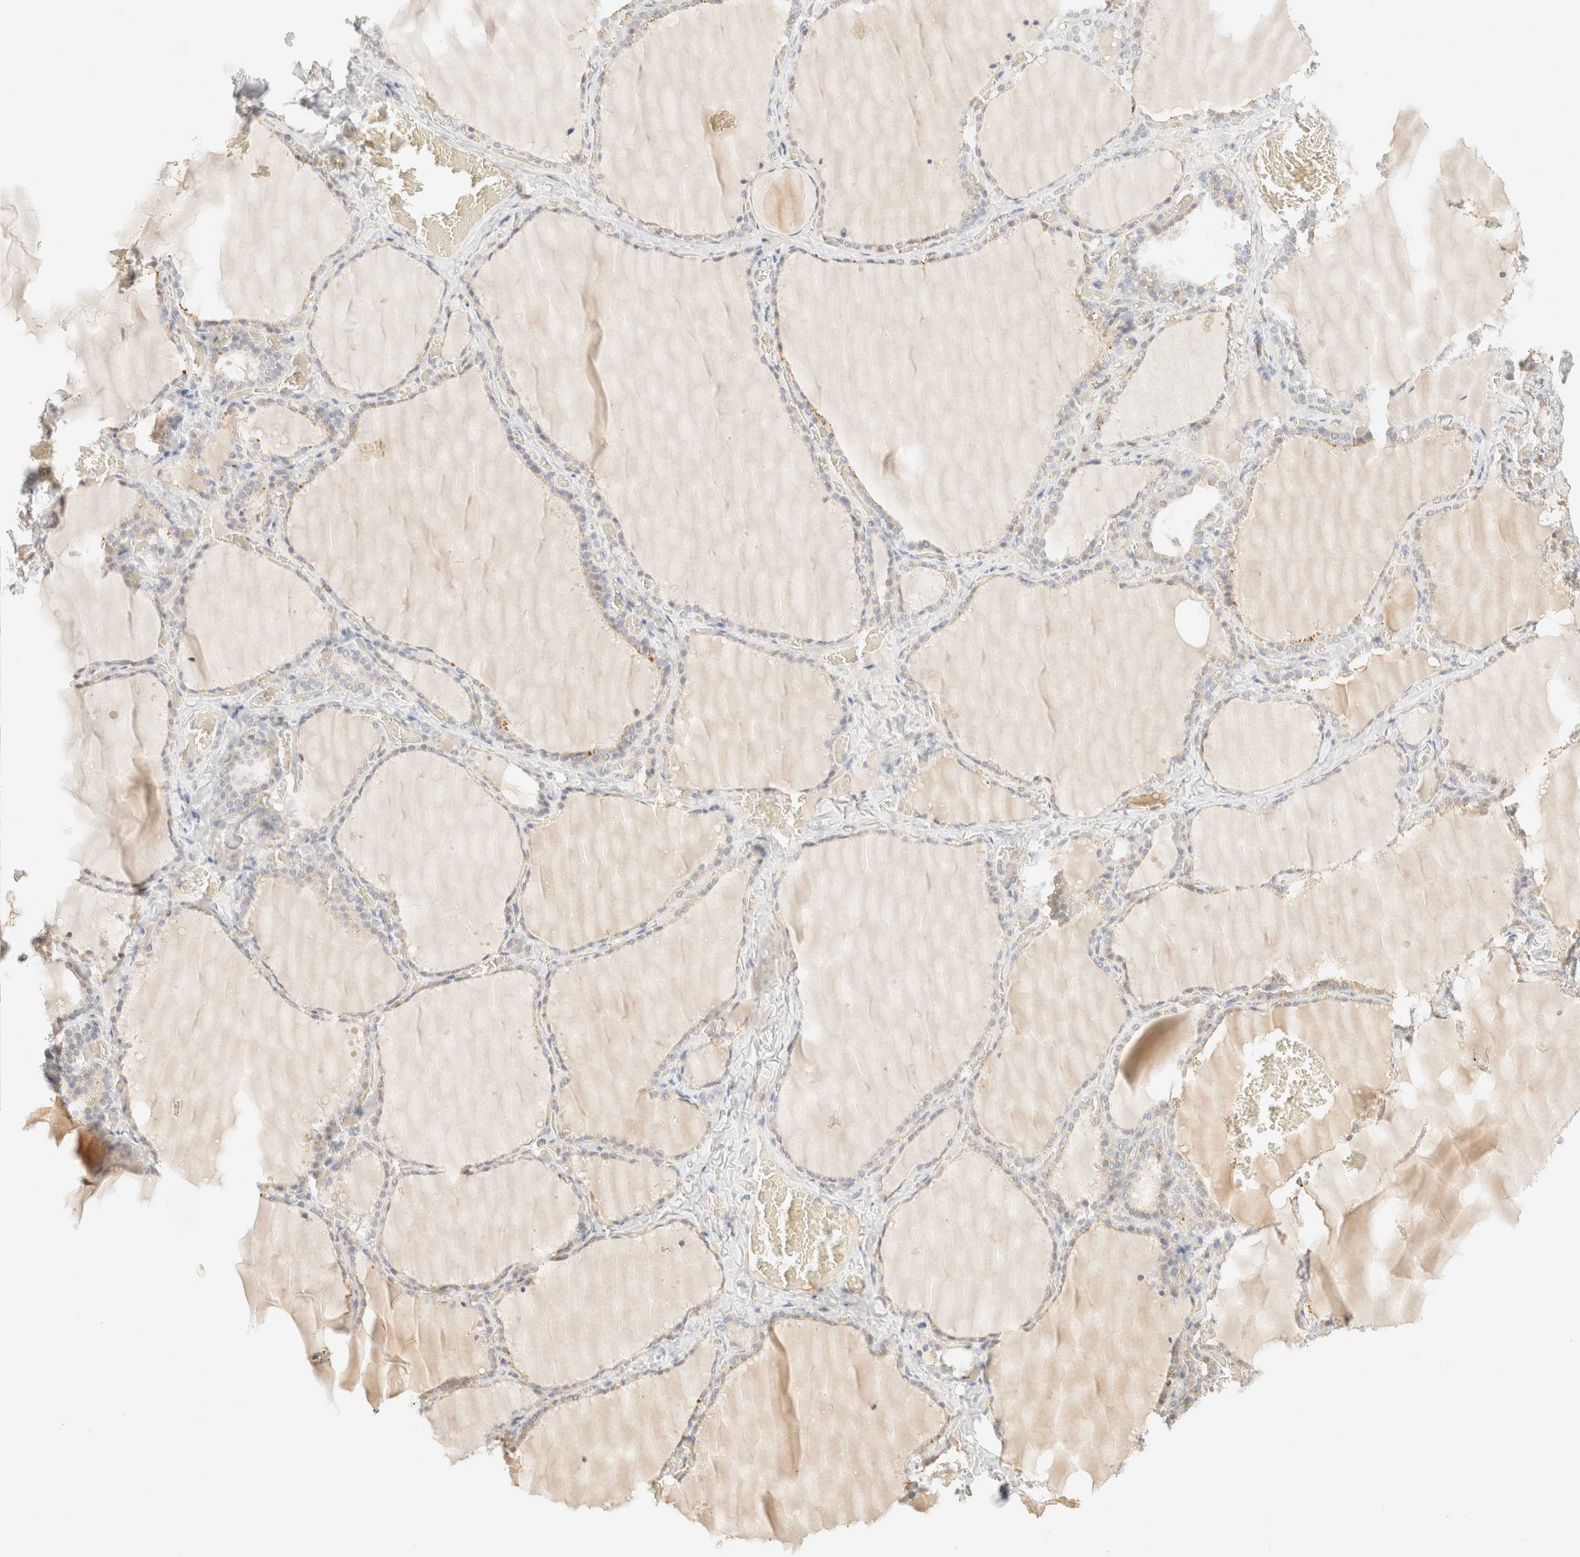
{"staining": {"intensity": "weak", "quantity": "<25%", "location": "cytoplasmic/membranous"}, "tissue": "thyroid gland", "cell_type": "Glandular cells", "image_type": "normal", "snomed": [{"axis": "morphology", "description": "Normal tissue, NOS"}, {"axis": "topography", "description": "Thyroid gland"}], "caption": "This is an immunohistochemistry (IHC) photomicrograph of unremarkable thyroid gland. There is no staining in glandular cells.", "gene": "TIMD4", "patient": {"sex": "female", "age": 22}}